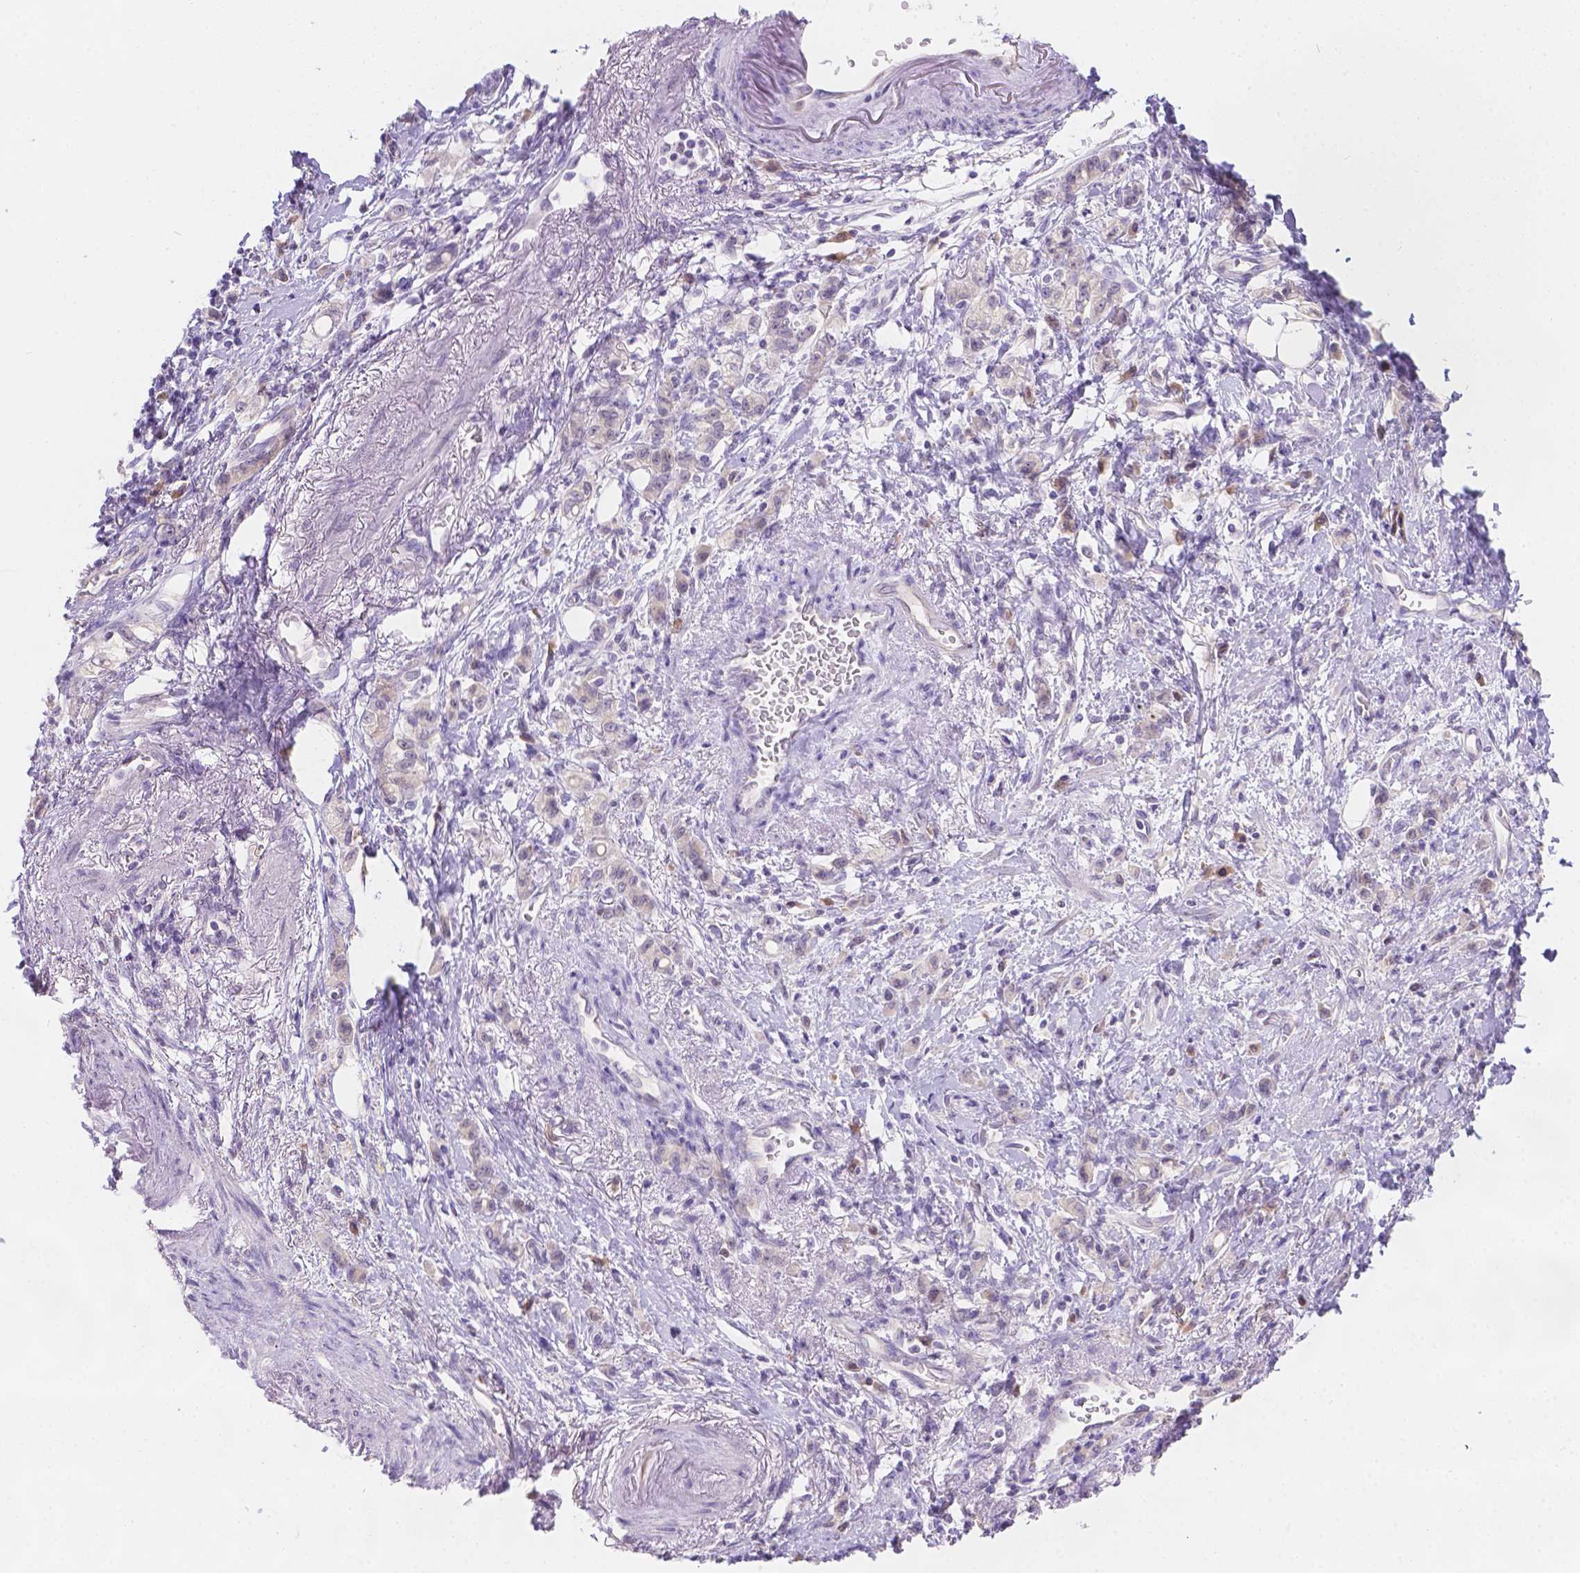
{"staining": {"intensity": "negative", "quantity": "none", "location": "none"}, "tissue": "stomach cancer", "cell_type": "Tumor cells", "image_type": "cancer", "snomed": [{"axis": "morphology", "description": "Adenocarcinoma, NOS"}, {"axis": "topography", "description": "Stomach"}], "caption": "Adenocarcinoma (stomach) stained for a protein using immunohistochemistry exhibits no positivity tumor cells.", "gene": "CD96", "patient": {"sex": "male", "age": 77}}